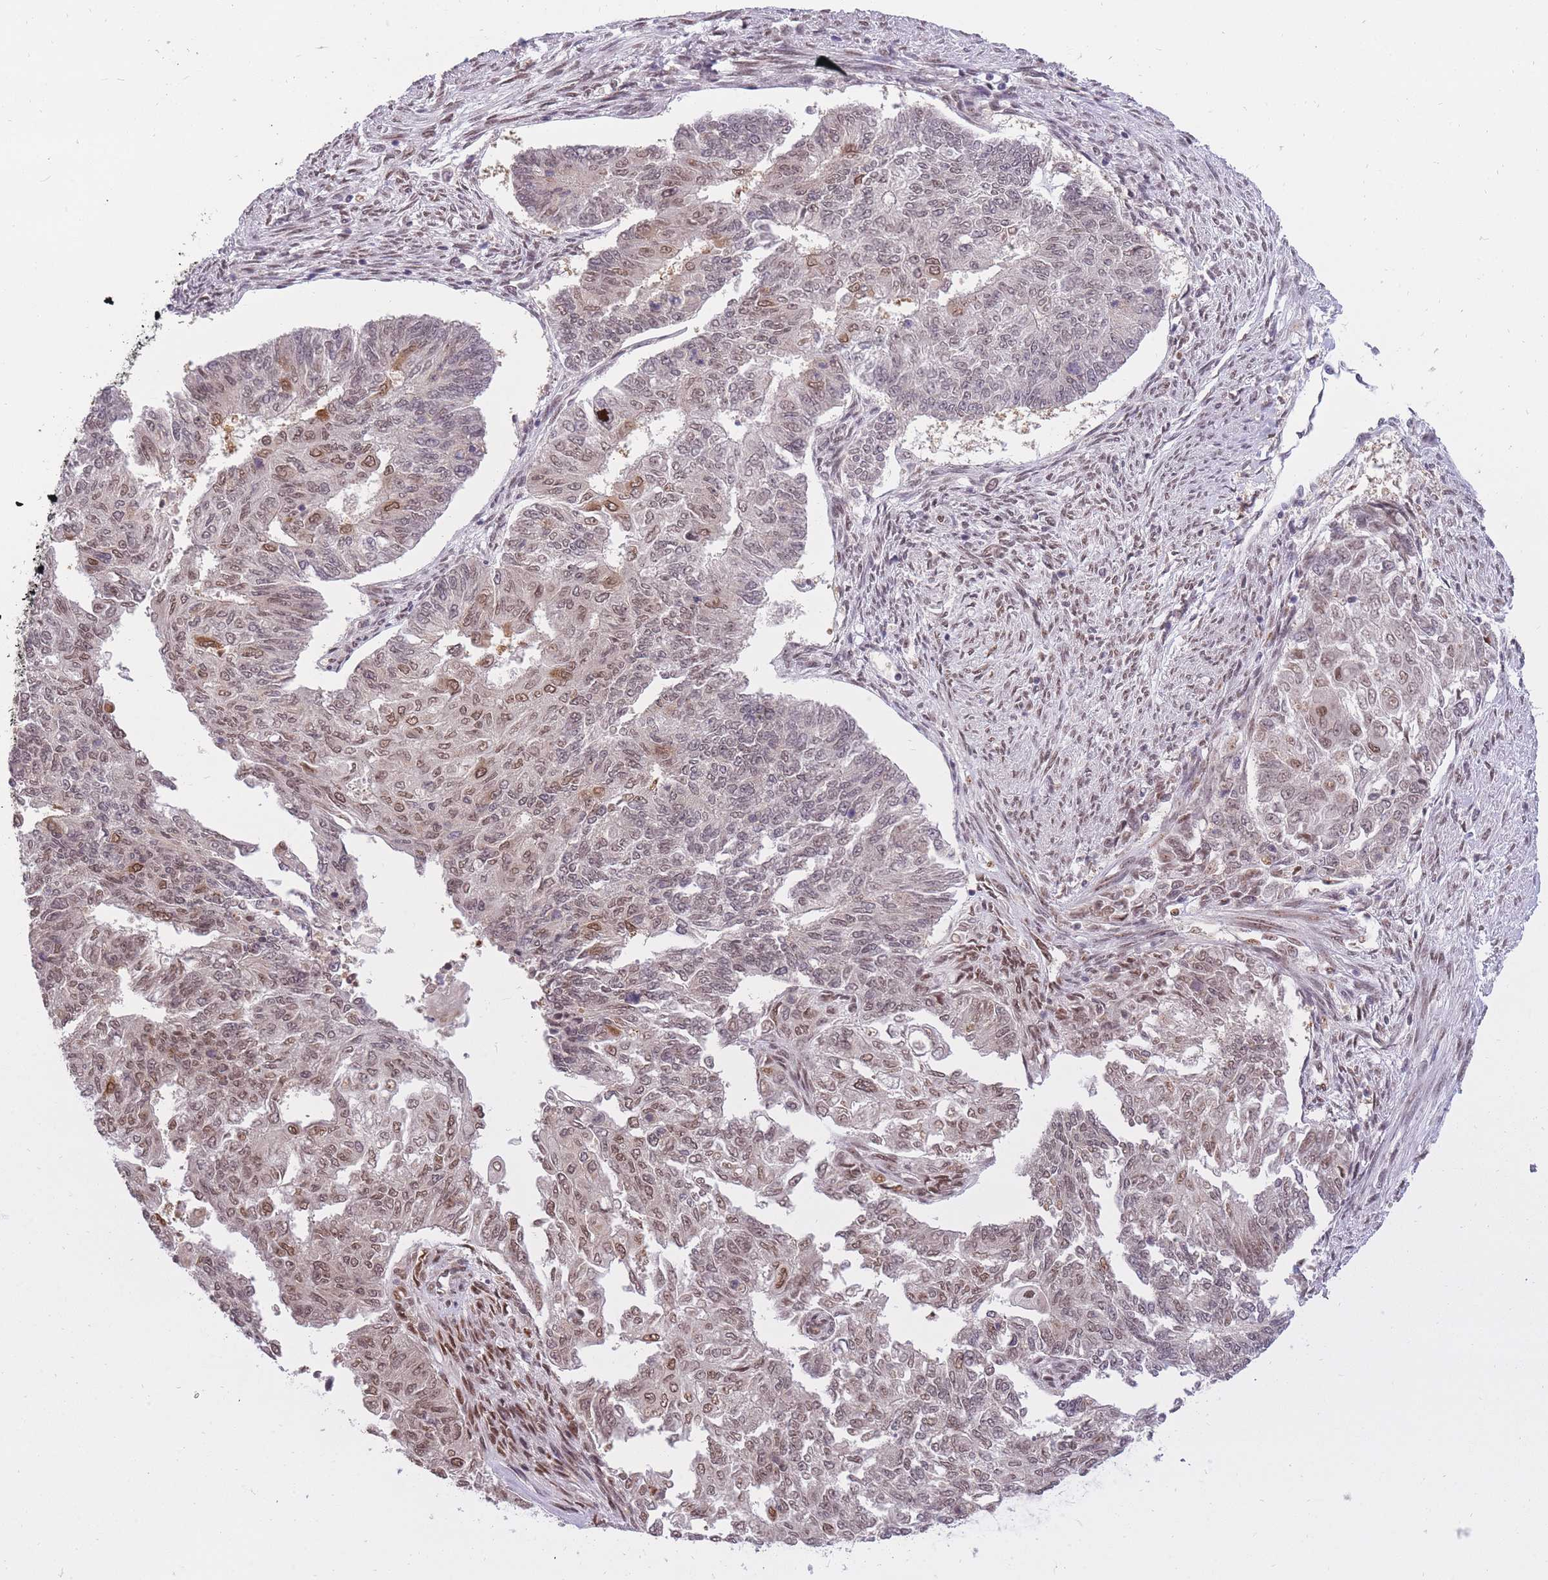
{"staining": {"intensity": "moderate", "quantity": "25%-75%", "location": "nuclear"}, "tissue": "endometrial cancer", "cell_type": "Tumor cells", "image_type": "cancer", "snomed": [{"axis": "morphology", "description": "Adenocarcinoma, NOS"}, {"axis": "topography", "description": "Endometrium"}], "caption": "A medium amount of moderate nuclear positivity is identified in approximately 25%-75% of tumor cells in endometrial cancer tissue.", "gene": "CDIP1", "patient": {"sex": "female", "age": 32}}